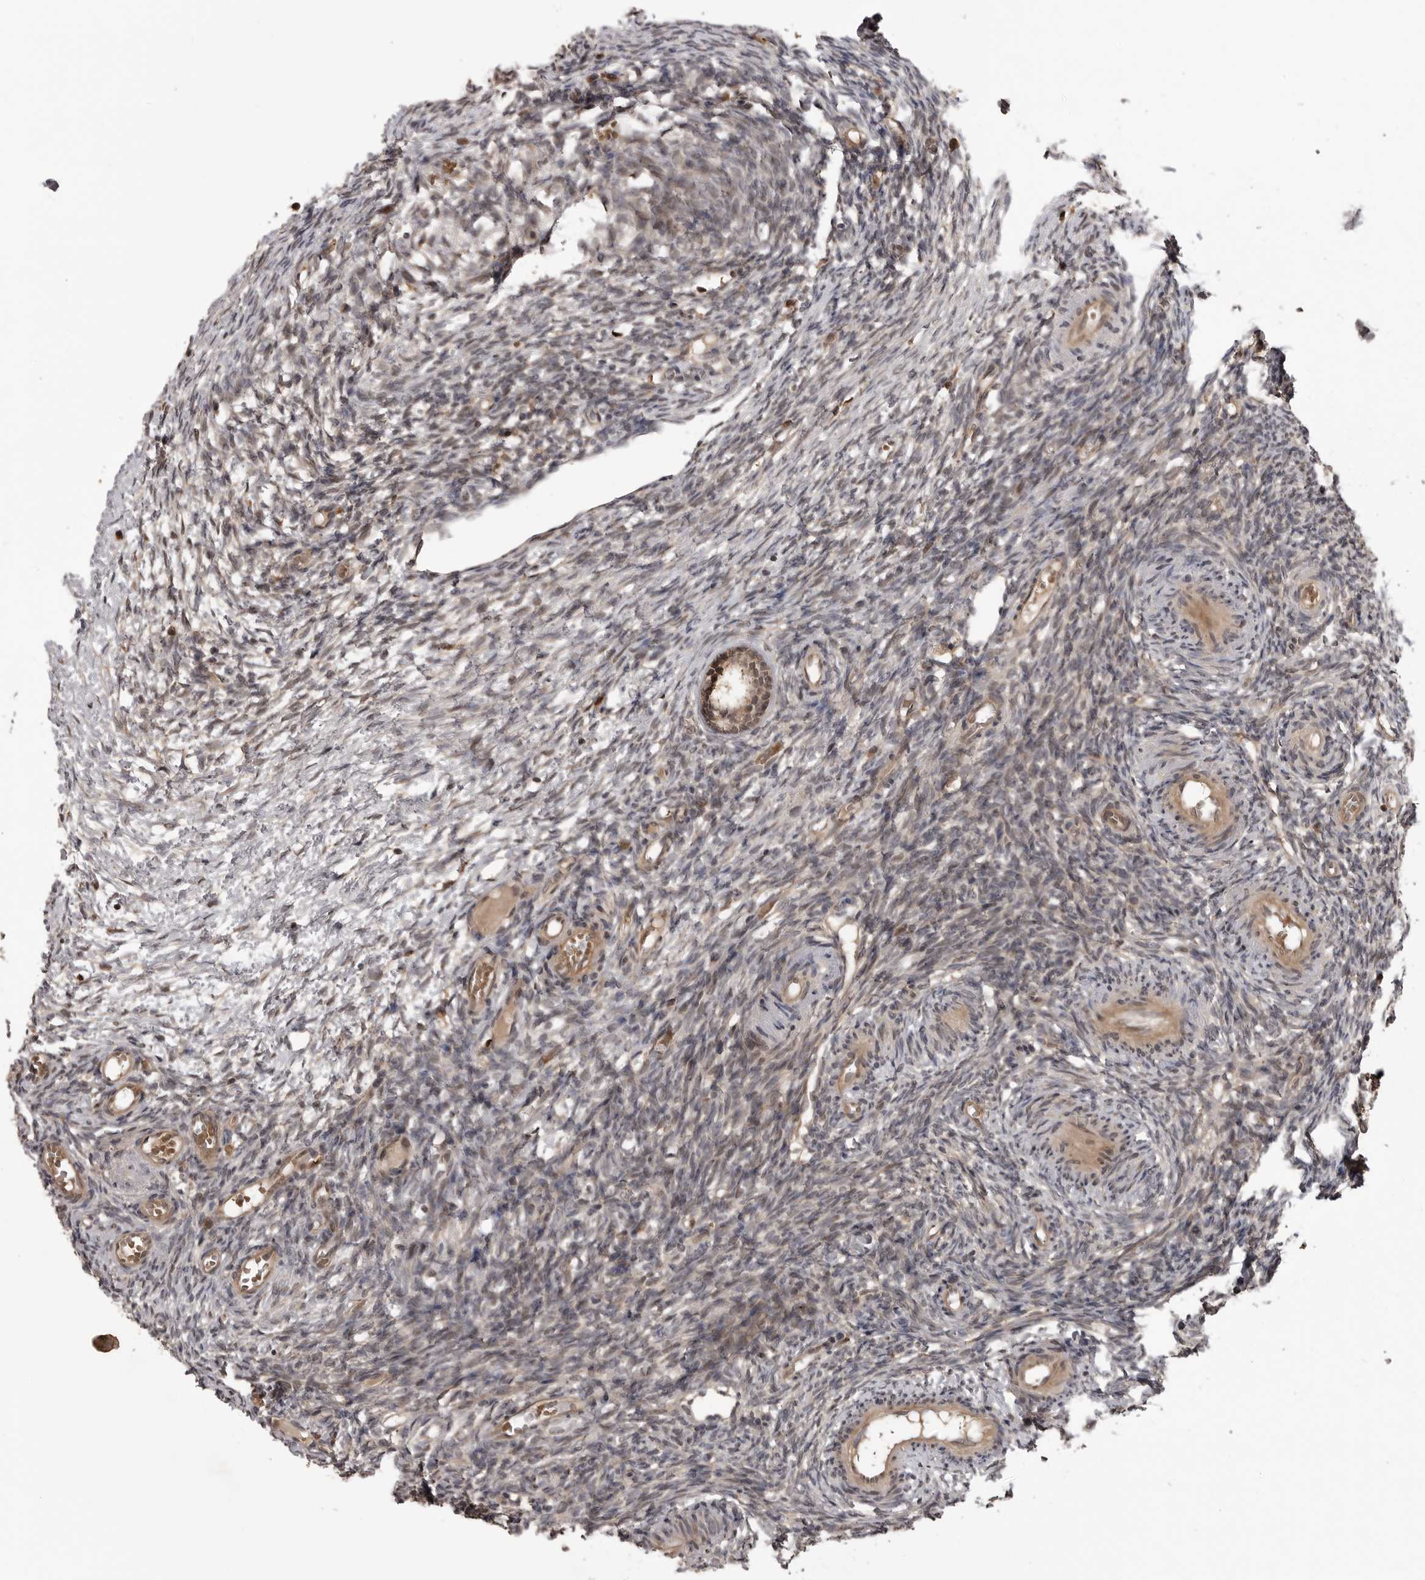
{"staining": {"intensity": "weak", "quantity": ">75%", "location": "cytoplasmic/membranous,nuclear"}, "tissue": "ovary", "cell_type": "Follicle cells", "image_type": "normal", "snomed": [{"axis": "morphology", "description": "Normal tissue, NOS"}, {"axis": "topography", "description": "Ovary"}], "caption": "Immunohistochemical staining of normal human ovary displays low levels of weak cytoplasmic/membranous,nuclear staining in approximately >75% of follicle cells. (DAB (3,3'-diaminobenzidine) IHC, brown staining for protein, blue staining for nuclei).", "gene": "AKAP7", "patient": {"sex": "female", "age": 35}}